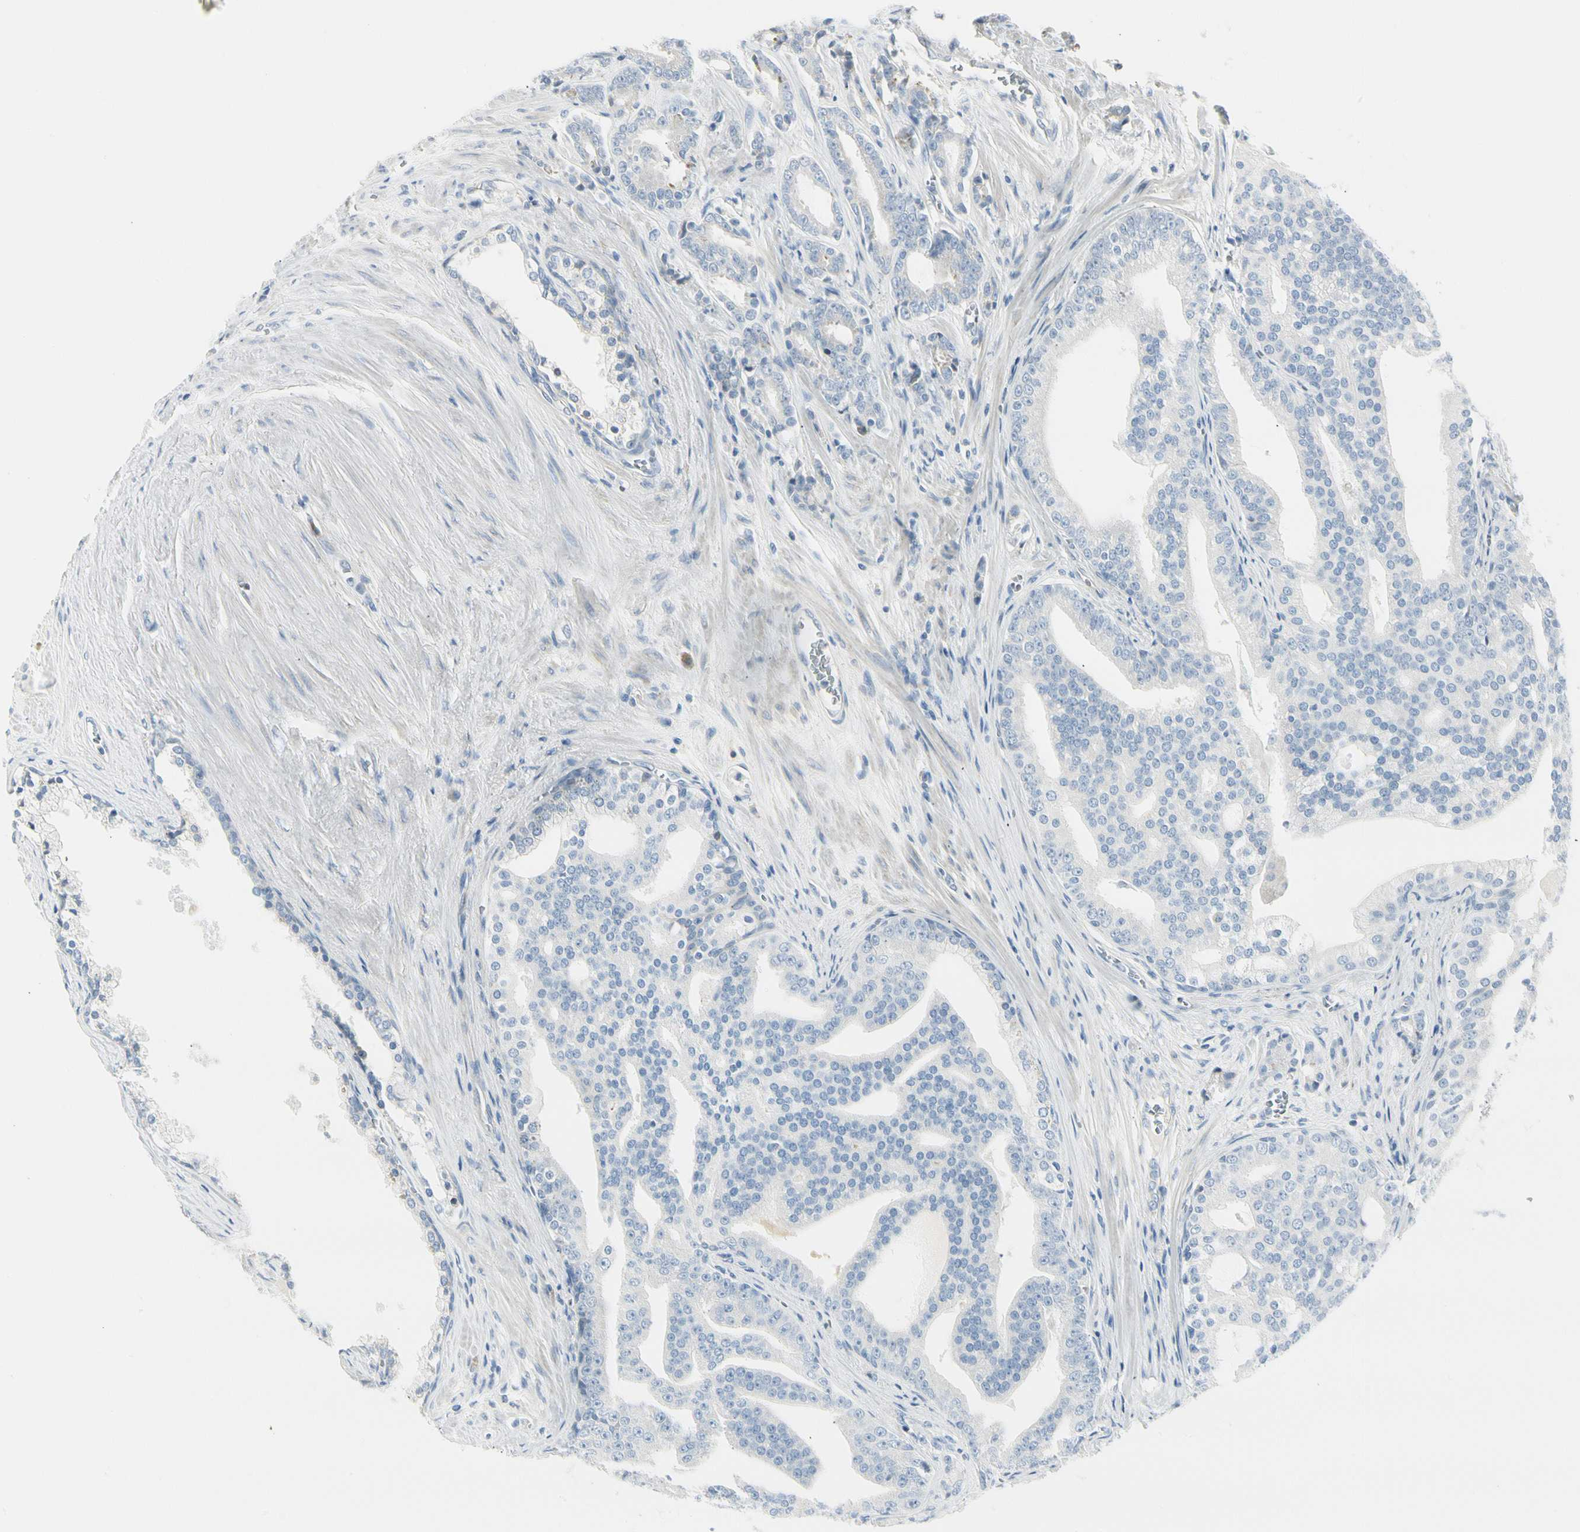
{"staining": {"intensity": "negative", "quantity": "none", "location": "none"}, "tissue": "prostate cancer", "cell_type": "Tumor cells", "image_type": "cancer", "snomed": [{"axis": "morphology", "description": "Adenocarcinoma, Low grade"}, {"axis": "topography", "description": "Prostate"}], "caption": "IHC of prostate cancer displays no staining in tumor cells.", "gene": "TNFSF11", "patient": {"sex": "male", "age": 58}}